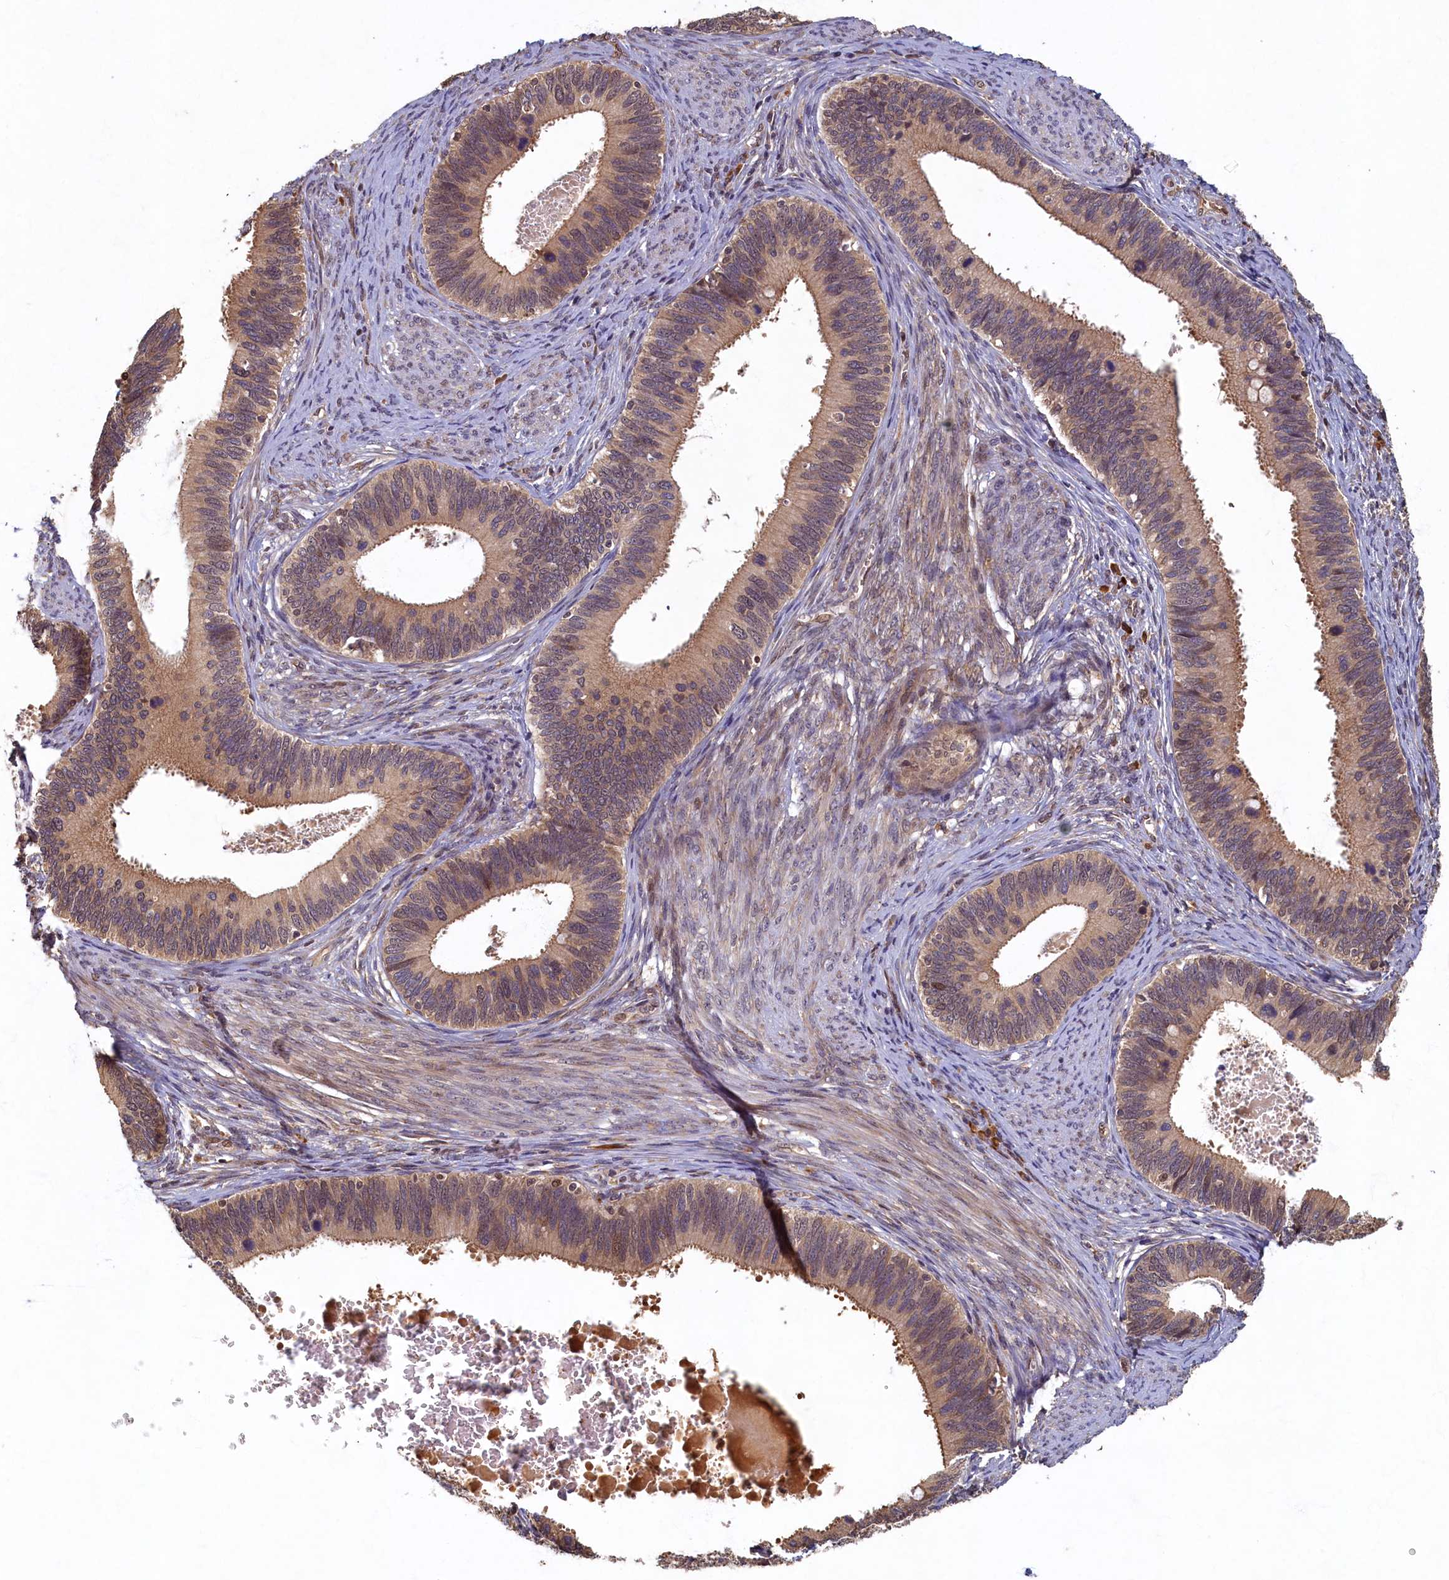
{"staining": {"intensity": "moderate", "quantity": "<25%", "location": "cytoplasmic/membranous"}, "tissue": "cervical cancer", "cell_type": "Tumor cells", "image_type": "cancer", "snomed": [{"axis": "morphology", "description": "Adenocarcinoma, NOS"}, {"axis": "topography", "description": "Cervix"}], "caption": "Immunohistochemical staining of human cervical adenocarcinoma shows low levels of moderate cytoplasmic/membranous staining in approximately <25% of tumor cells. Immunohistochemistry stains the protein of interest in brown and the nuclei are stained blue.", "gene": "LCMT2", "patient": {"sex": "female", "age": 42}}